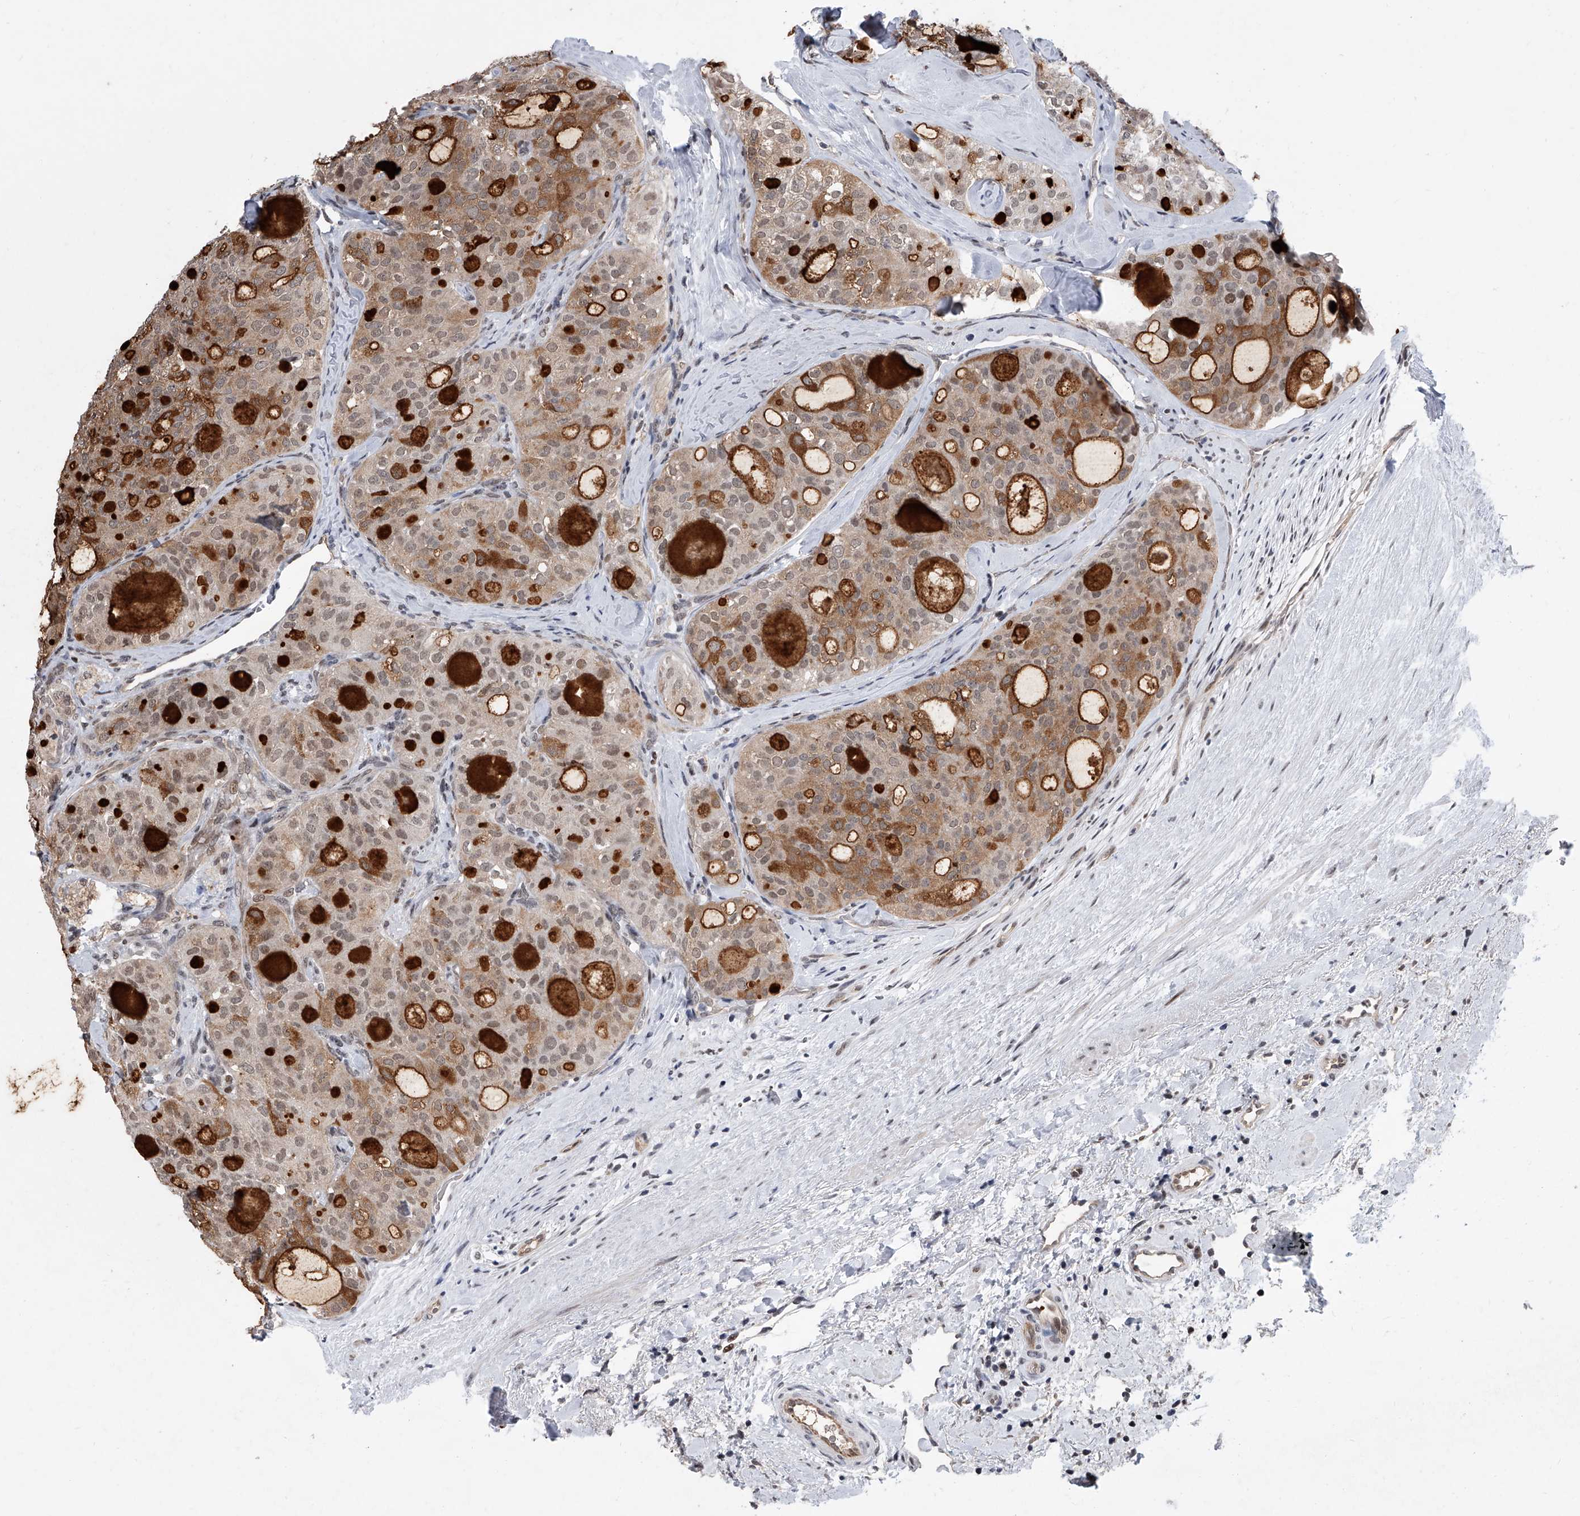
{"staining": {"intensity": "strong", "quantity": "25%-75%", "location": "cytoplasmic/membranous"}, "tissue": "thyroid cancer", "cell_type": "Tumor cells", "image_type": "cancer", "snomed": [{"axis": "morphology", "description": "Follicular adenoma carcinoma, NOS"}, {"axis": "topography", "description": "Thyroid gland"}], "caption": "The image reveals staining of thyroid cancer (follicular adenoma carcinoma), revealing strong cytoplasmic/membranous protein expression (brown color) within tumor cells.", "gene": "ZNF426", "patient": {"sex": "male", "age": 75}}